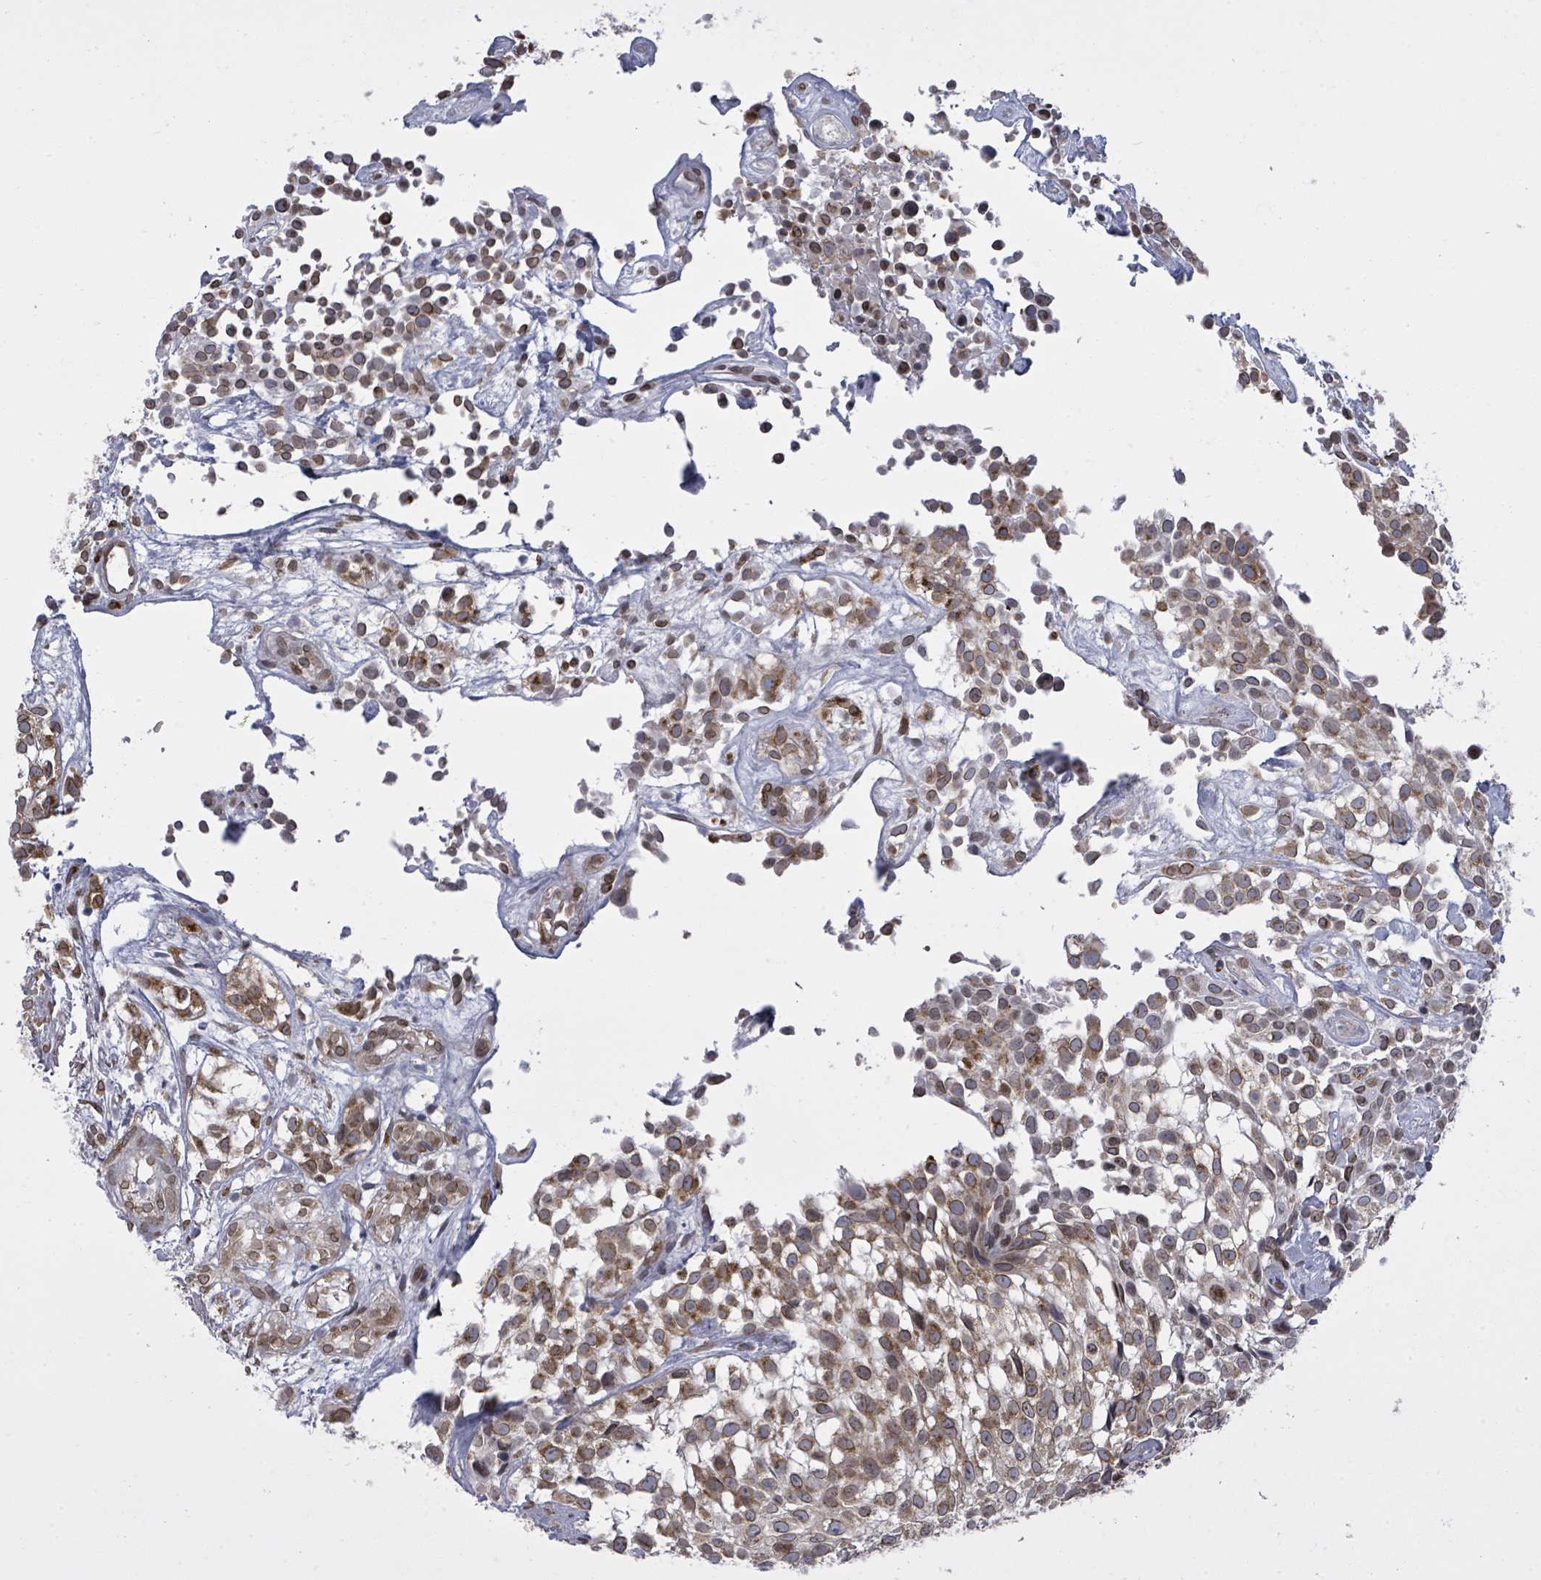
{"staining": {"intensity": "moderate", "quantity": ">75%", "location": "cytoplasmic/membranous,nuclear"}, "tissue": "urothelial cancer", "cell_type": "Tumor cells", "image_type": "cancer", "snomed": [{"axis": "morphology", "description": "Urothelial carcinoma, High grade"}, {"axis": "topography", "description": "Urinary bladder"}], "caption": "Protein expression analysis of human urothelial cancer reveals moderate cytoplasmic/membranous and nuclear positivity in approximately >75% of tumor cells.", "gene": "ARFGAP1", "patient": {"sex": "male", "age": 56}}